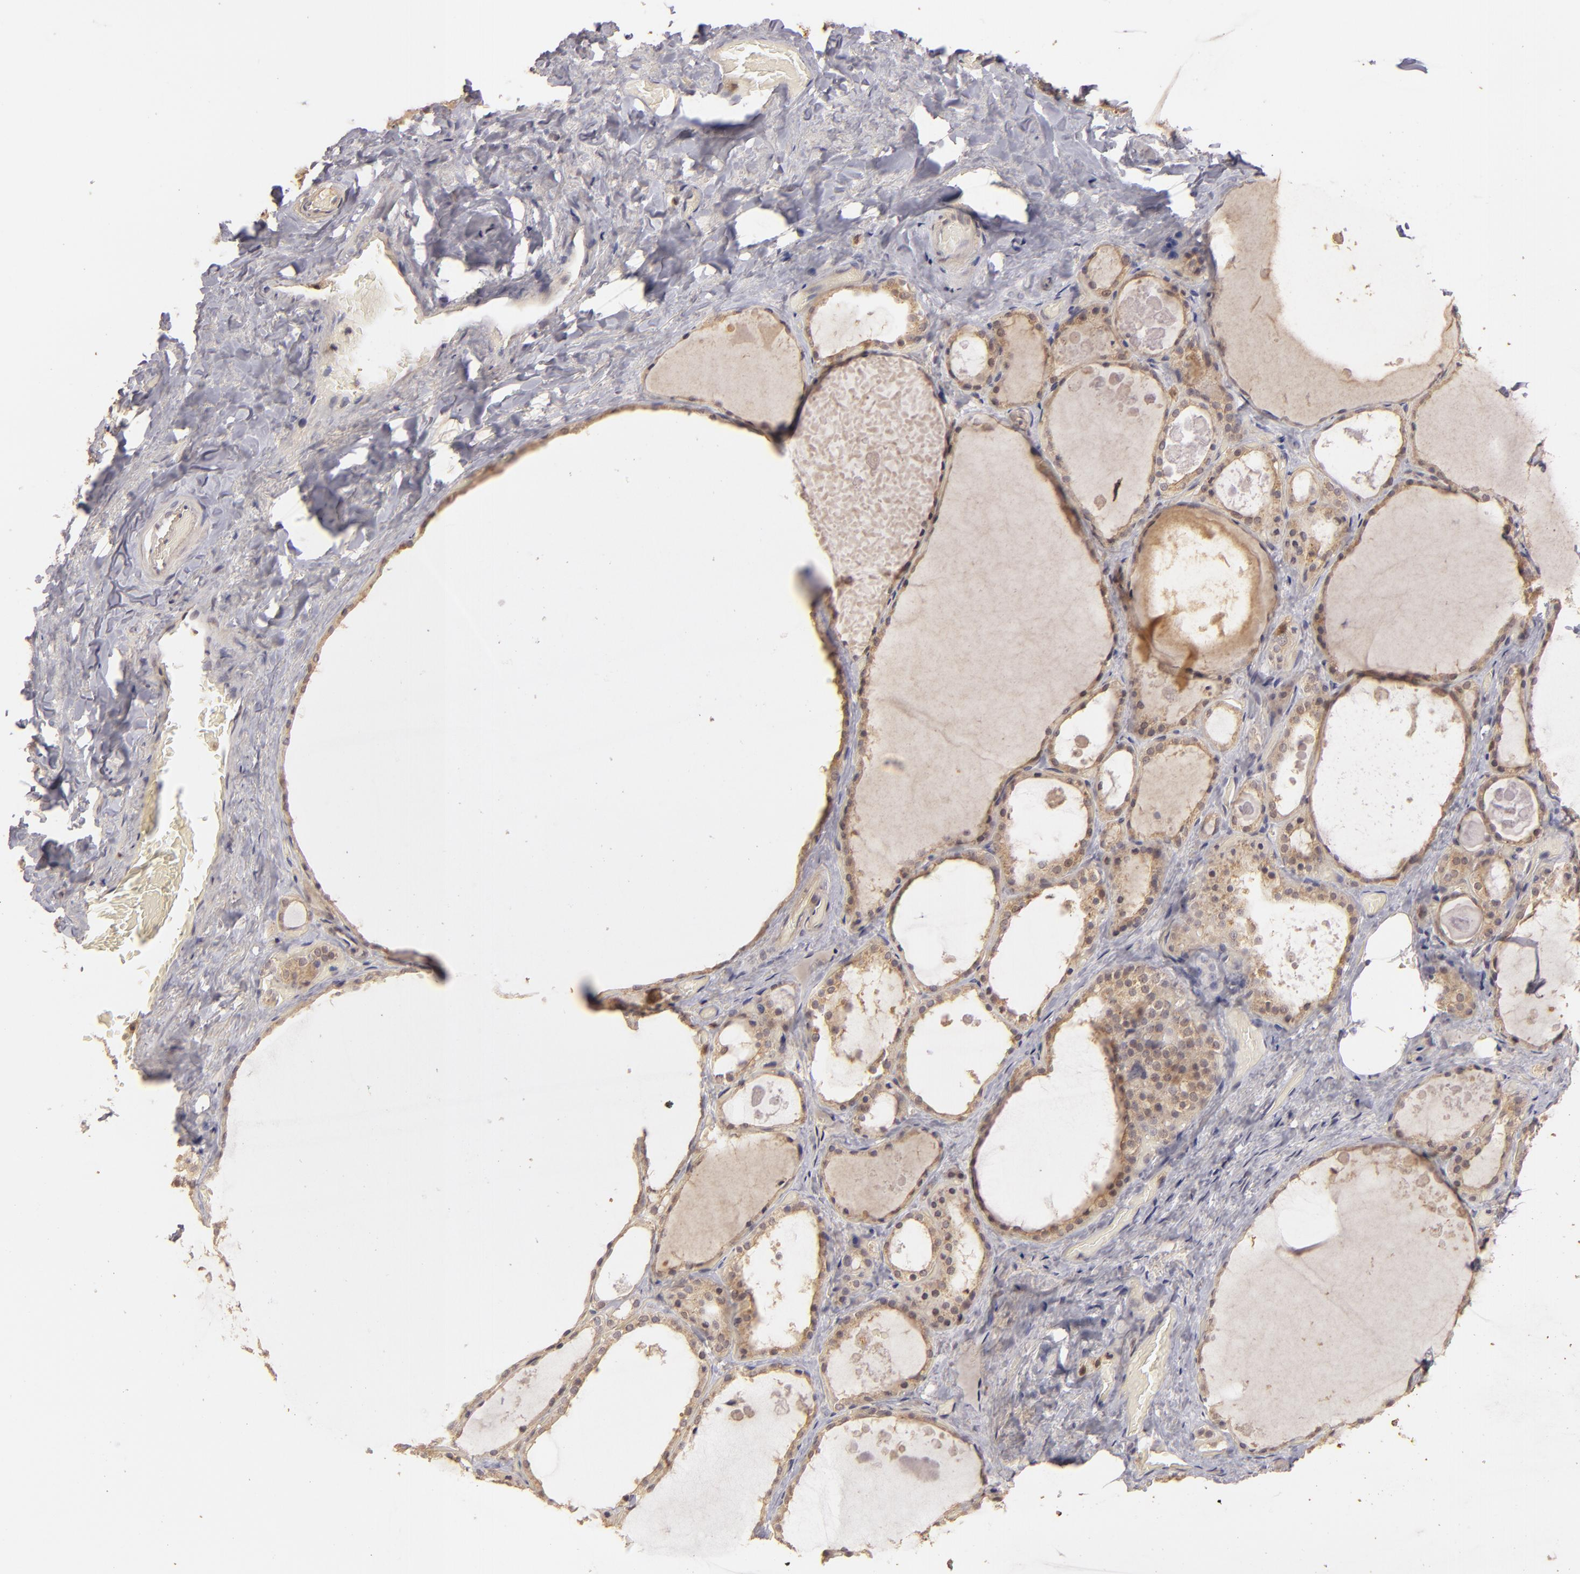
{"staining": {"intensity": "moderate", "quantity": ">75%", "location": "cytoplasmic/membranous"}, "tissue": "thyroid gland", "cell_type": "Glandular cells", "image_type": "normal", "snomed": [{"axis": "morphology", "description": "Normal tissue, NOS"}, {"axis": "topography", "description": "Thyroid gland"}], "caption": "A micrograph of human thyroid gland stained for a protein demonstrates moderate cytoplasmic/membranous brown staining in glandular cells. The staining was performed using DAB to visualize the protein expression in brown, while the nuclei were stained in blue with hematoxylin (Magnification: 20x).", "gene": "PRKCD", "patient": {"sex": "male", "age": 61}}